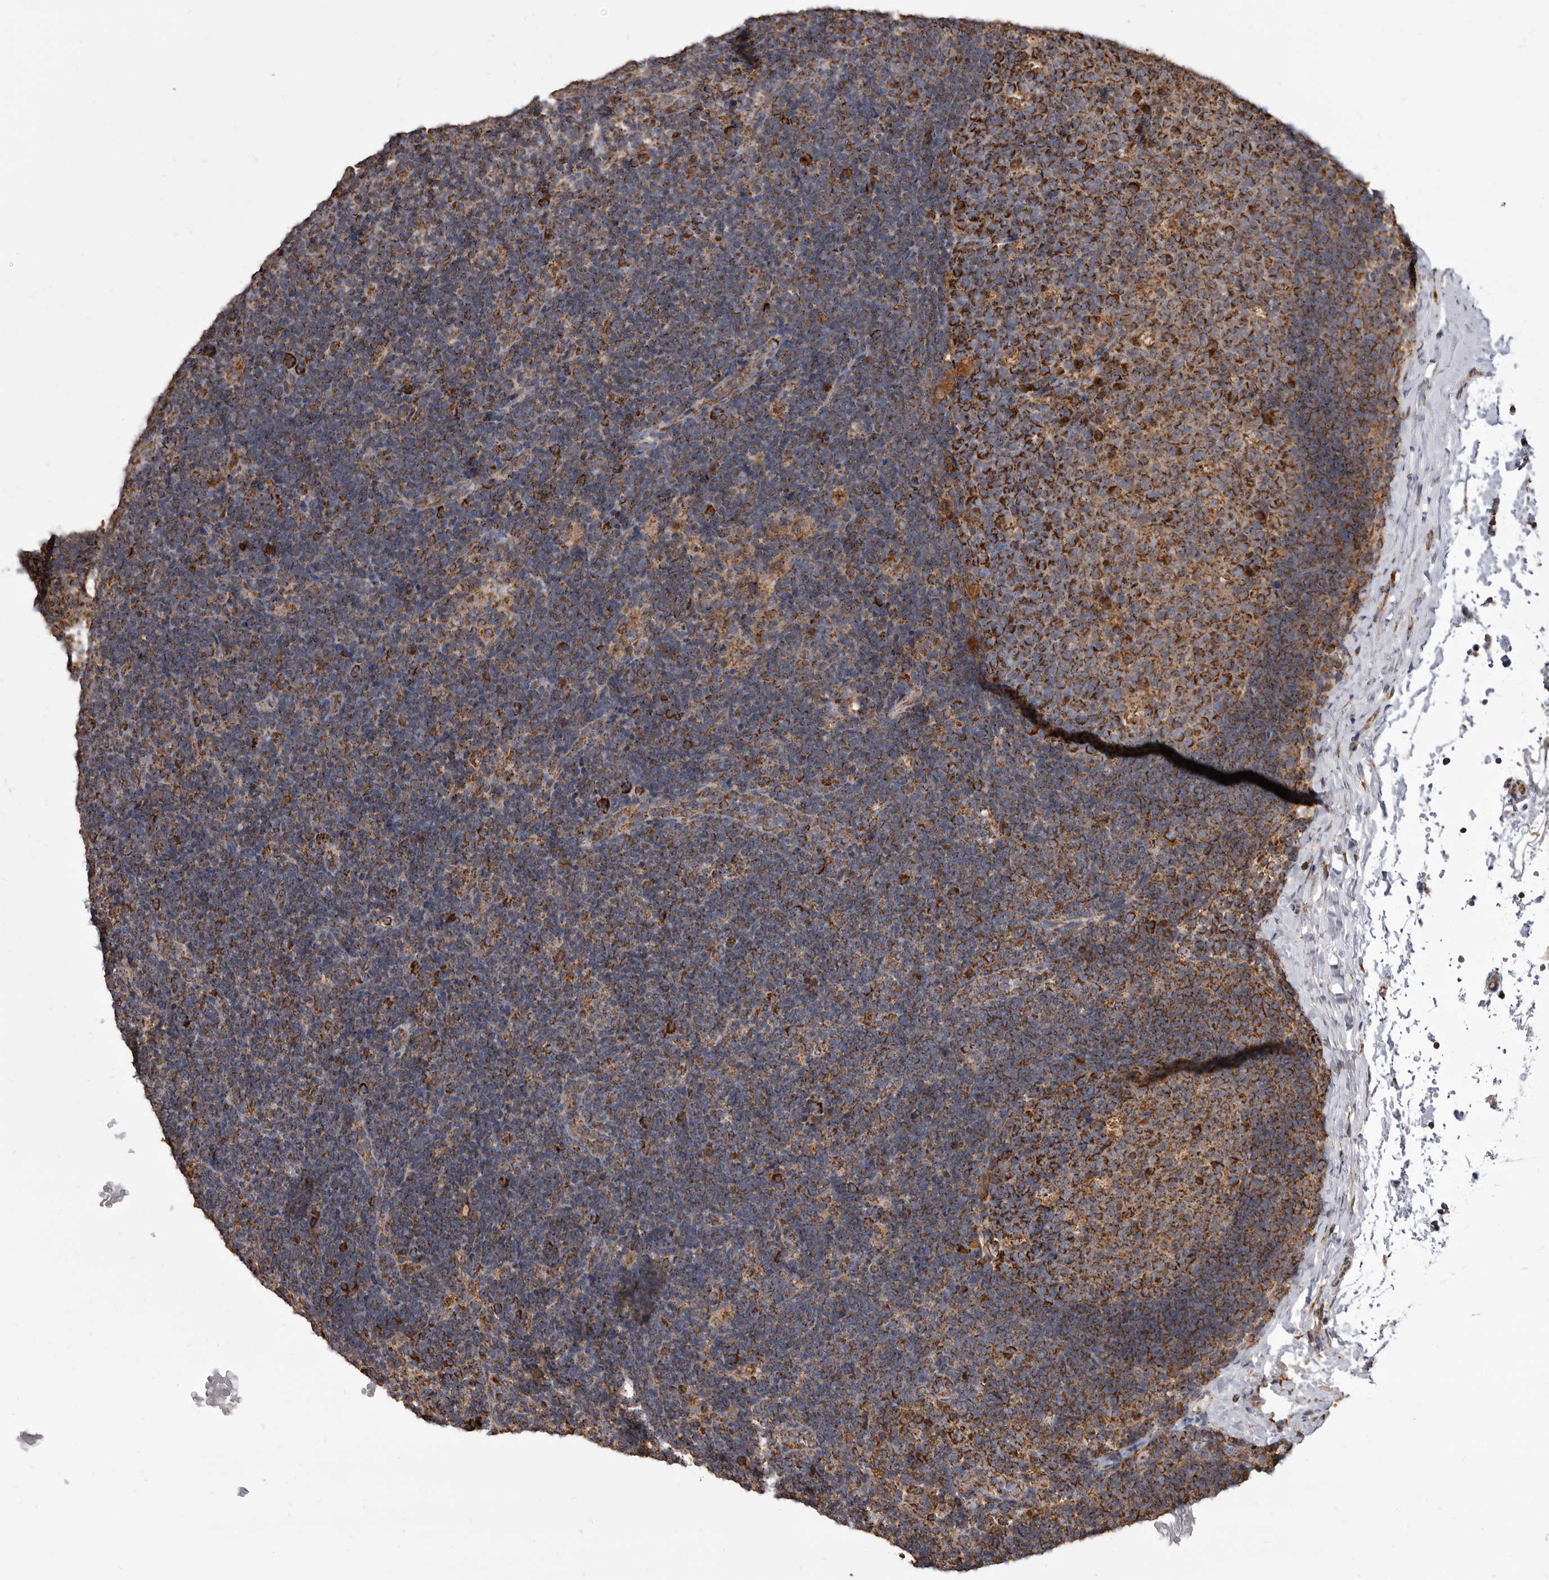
{"staining": {"intensity": "strong", "quantity": ">75%", "location": "cytoplasmic/membranous"}, "tissue": "lymph node", "cell_type": "Germinal center cells", "image_type": "normal", "snomed": [{"axis": "morphology", "description": "Normal tissue, NOS"}, {"axis": "topography", "description": "Lymph node"}], "caption": "Protein staining of benign lymph node displays strong cytoplasmic/membranous expression in about >75% of germinal center cells.", "gene": "CDK5RAP3", "patient": {"sex": "female", "age": 22}}